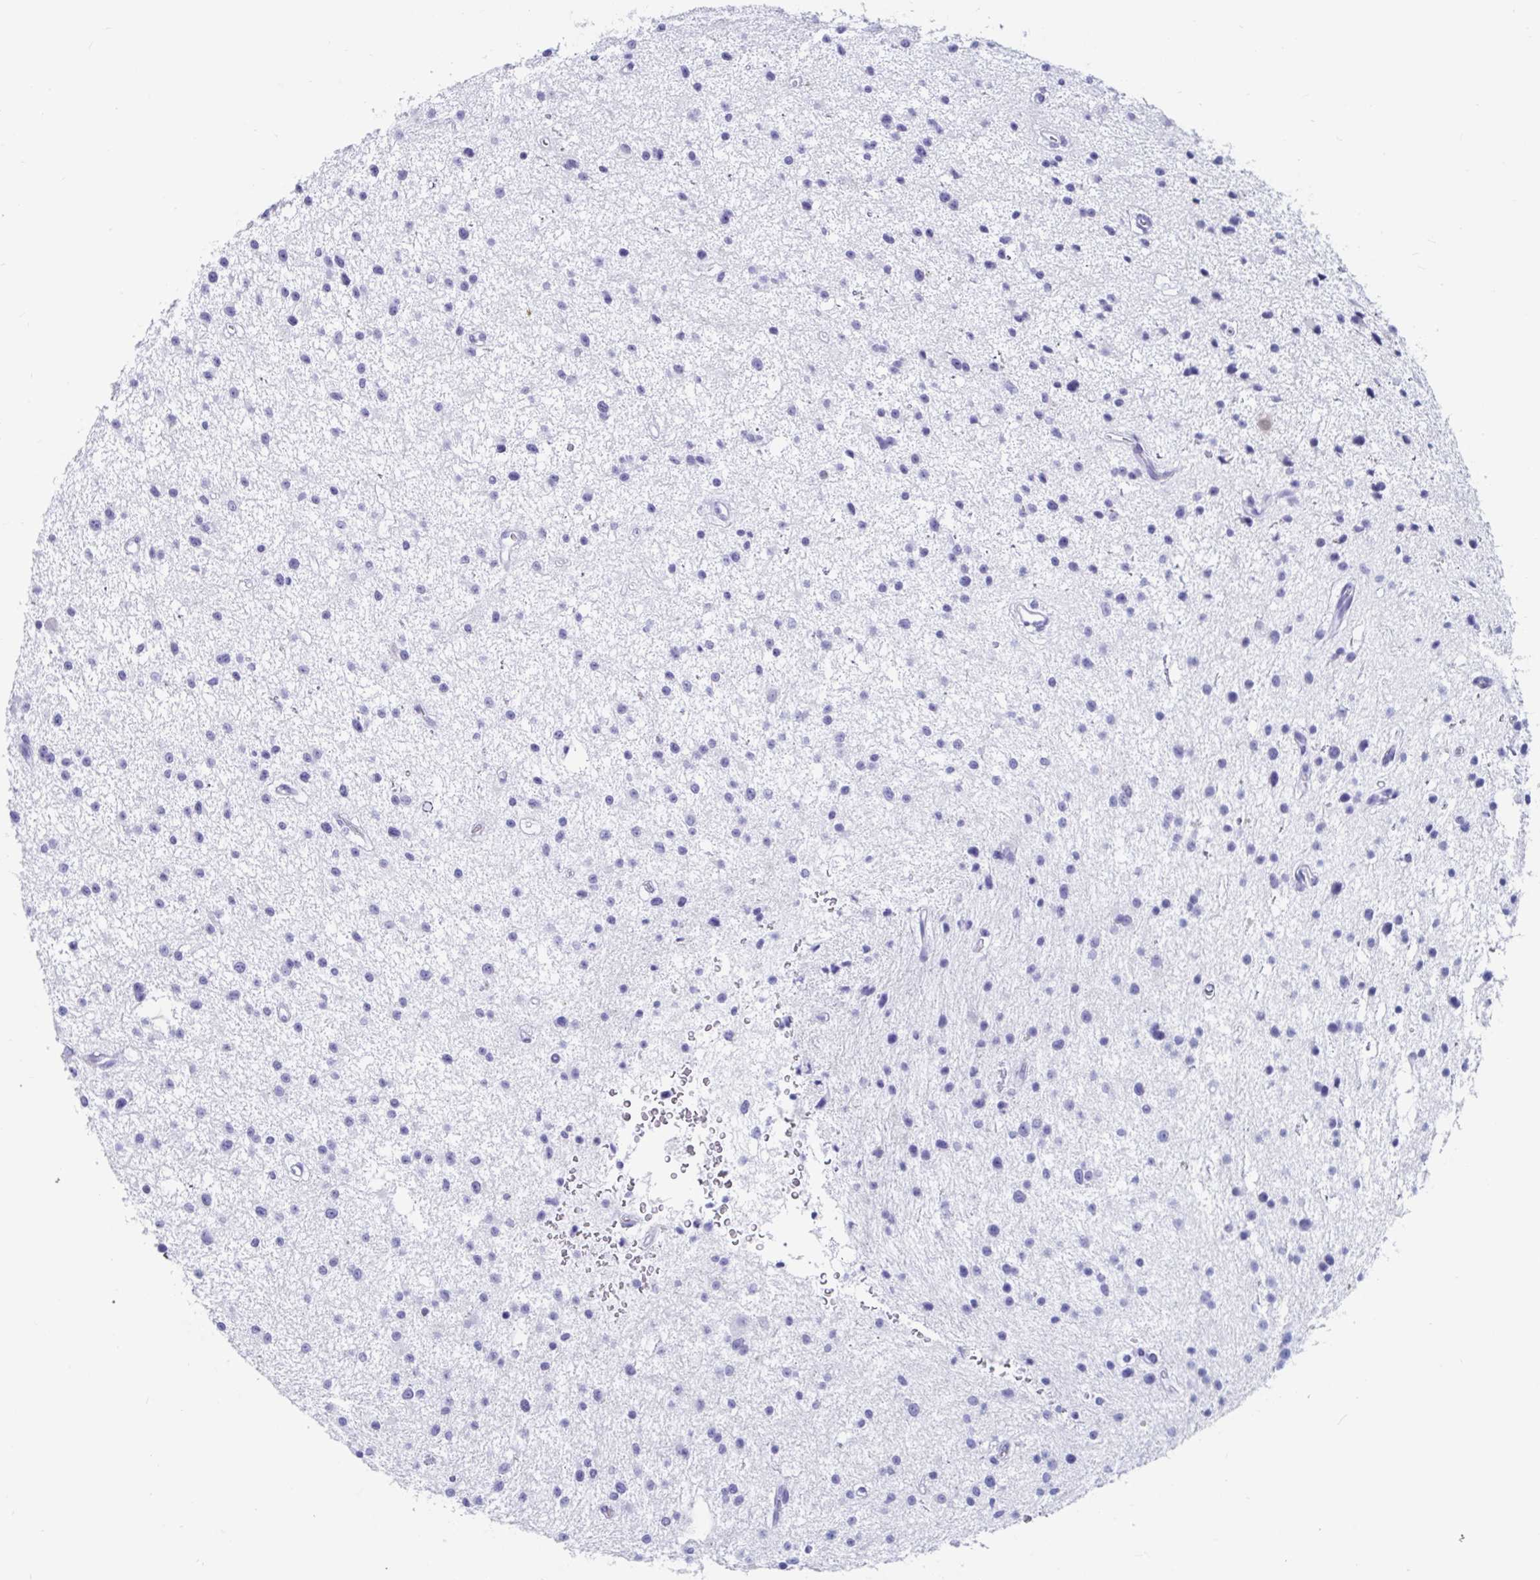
{"staining": {"intensity": "negative", "quantity": "none", "location": "none"}, "tissue": "glioma", "cell_type": "Tumor cells", "image_type": "cancer", "snomed": [{"axis": "morphology", "description": "Glioma, malignant, Low grade"}, {"axis": "topography", "description": "Brain"}], "caption": "An immunohistochemistry photomicrograph of glioma is shown. There is no staining in tumor cells of glioma. (IHC, brightfield microscopy, high magnification).", "gene": "GKN2", "patient": {"sex": "male", "age": 43}}